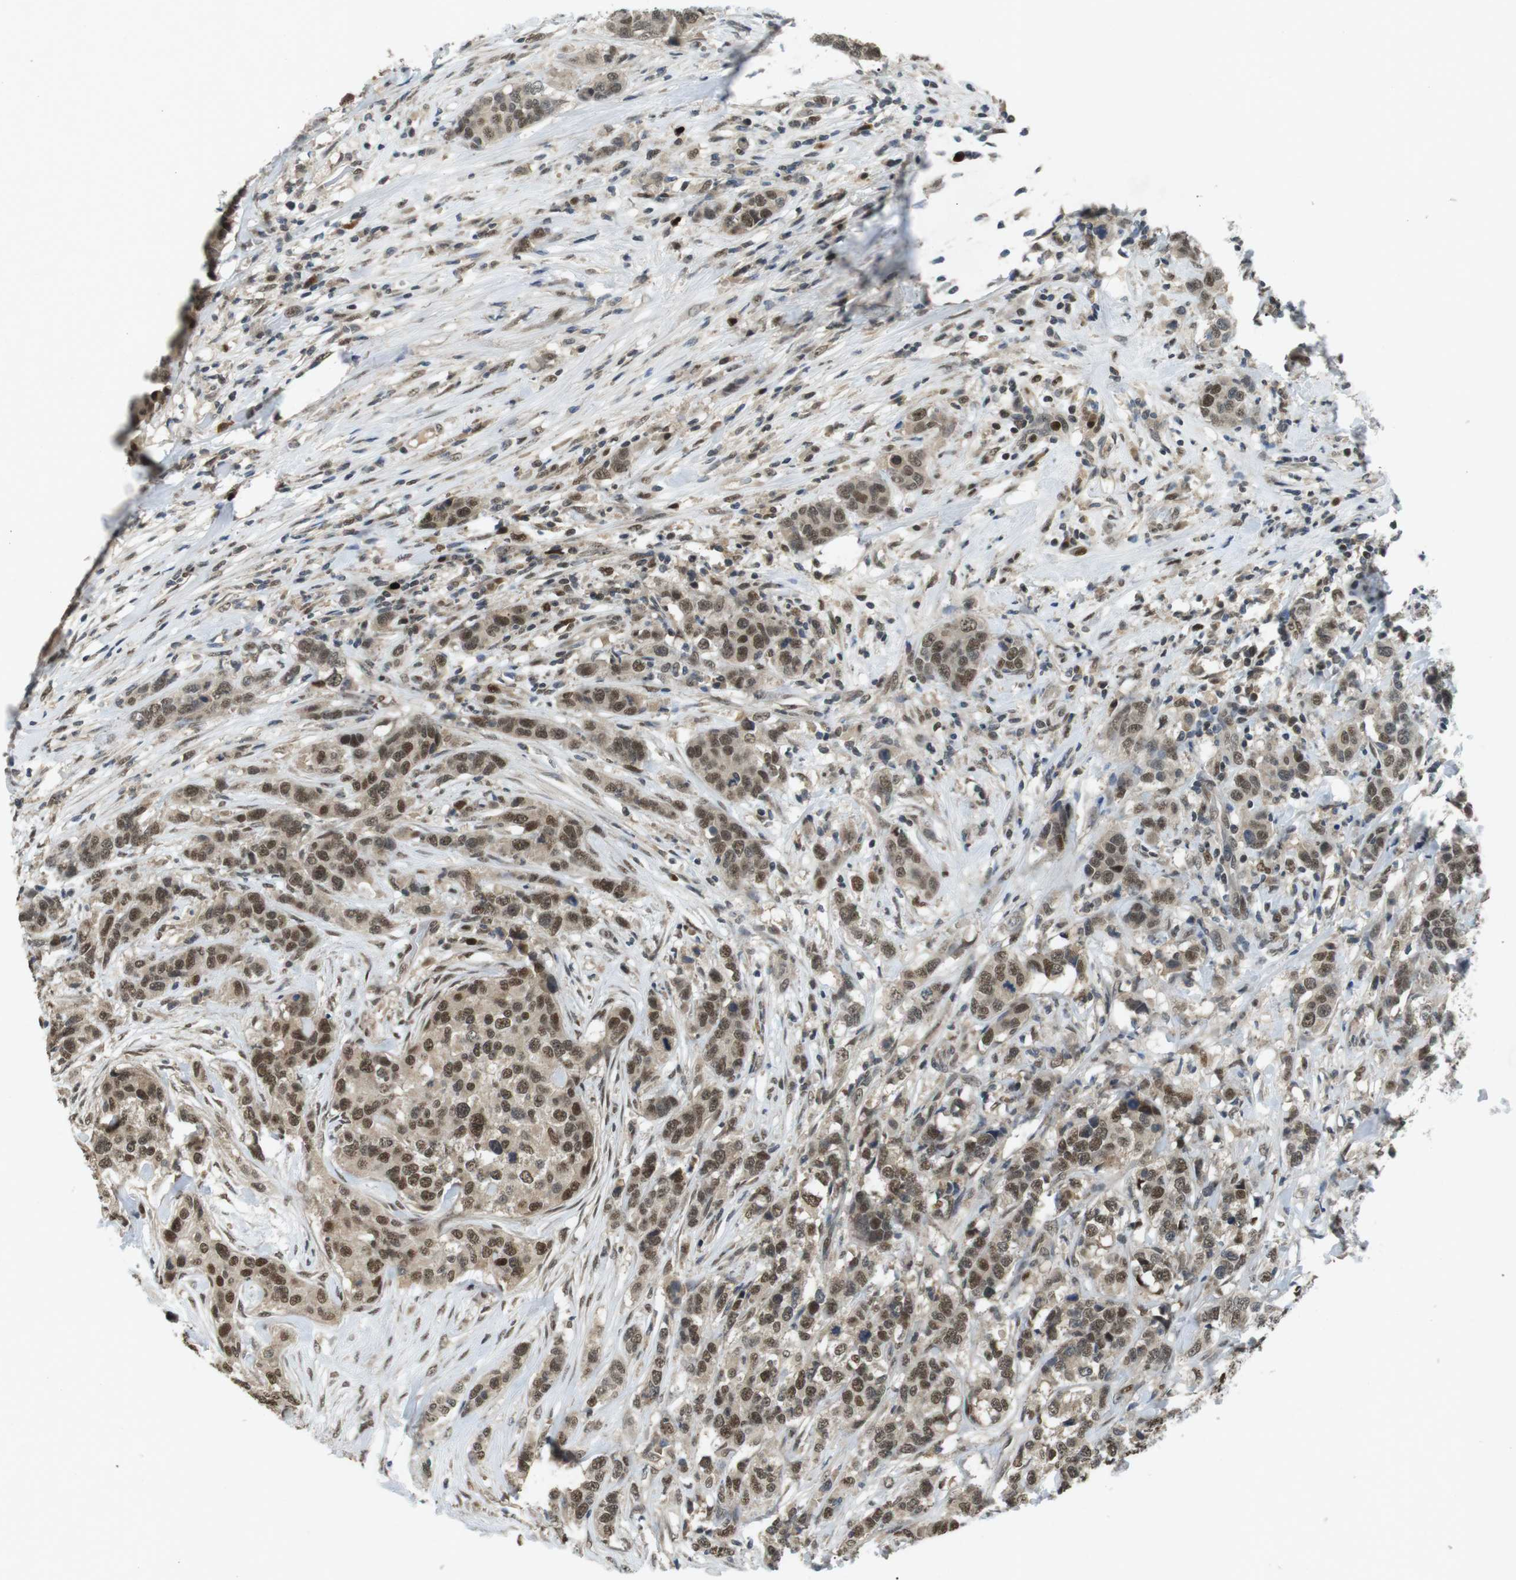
{"staining": {"intensity": "moderate", "quantity": ">75%", "location": "cytoplasmic/membranous,nuclear"}, "tissue": "breast cancer", "cell_type": "Tumor cells", "image_type": "cancer", "snomed": [{"axis": "morphology", "description": "Lobular carcinoma"}, {"axis": "topography", "description": "Breast"}], "caption": "Tumor cells reveal moderate cytoplasmic/membranous and nuclear staining in approximately >75% of cells in lobular carcinoma (breast). (Stains: DAB (3,3'-diaminobenzidine) in brown, nuclei in blue, Microscopy: brightfield microscopy at high magnification).", "gene": "ORAI3", "patient": {"sex": "female", "age": 59}}